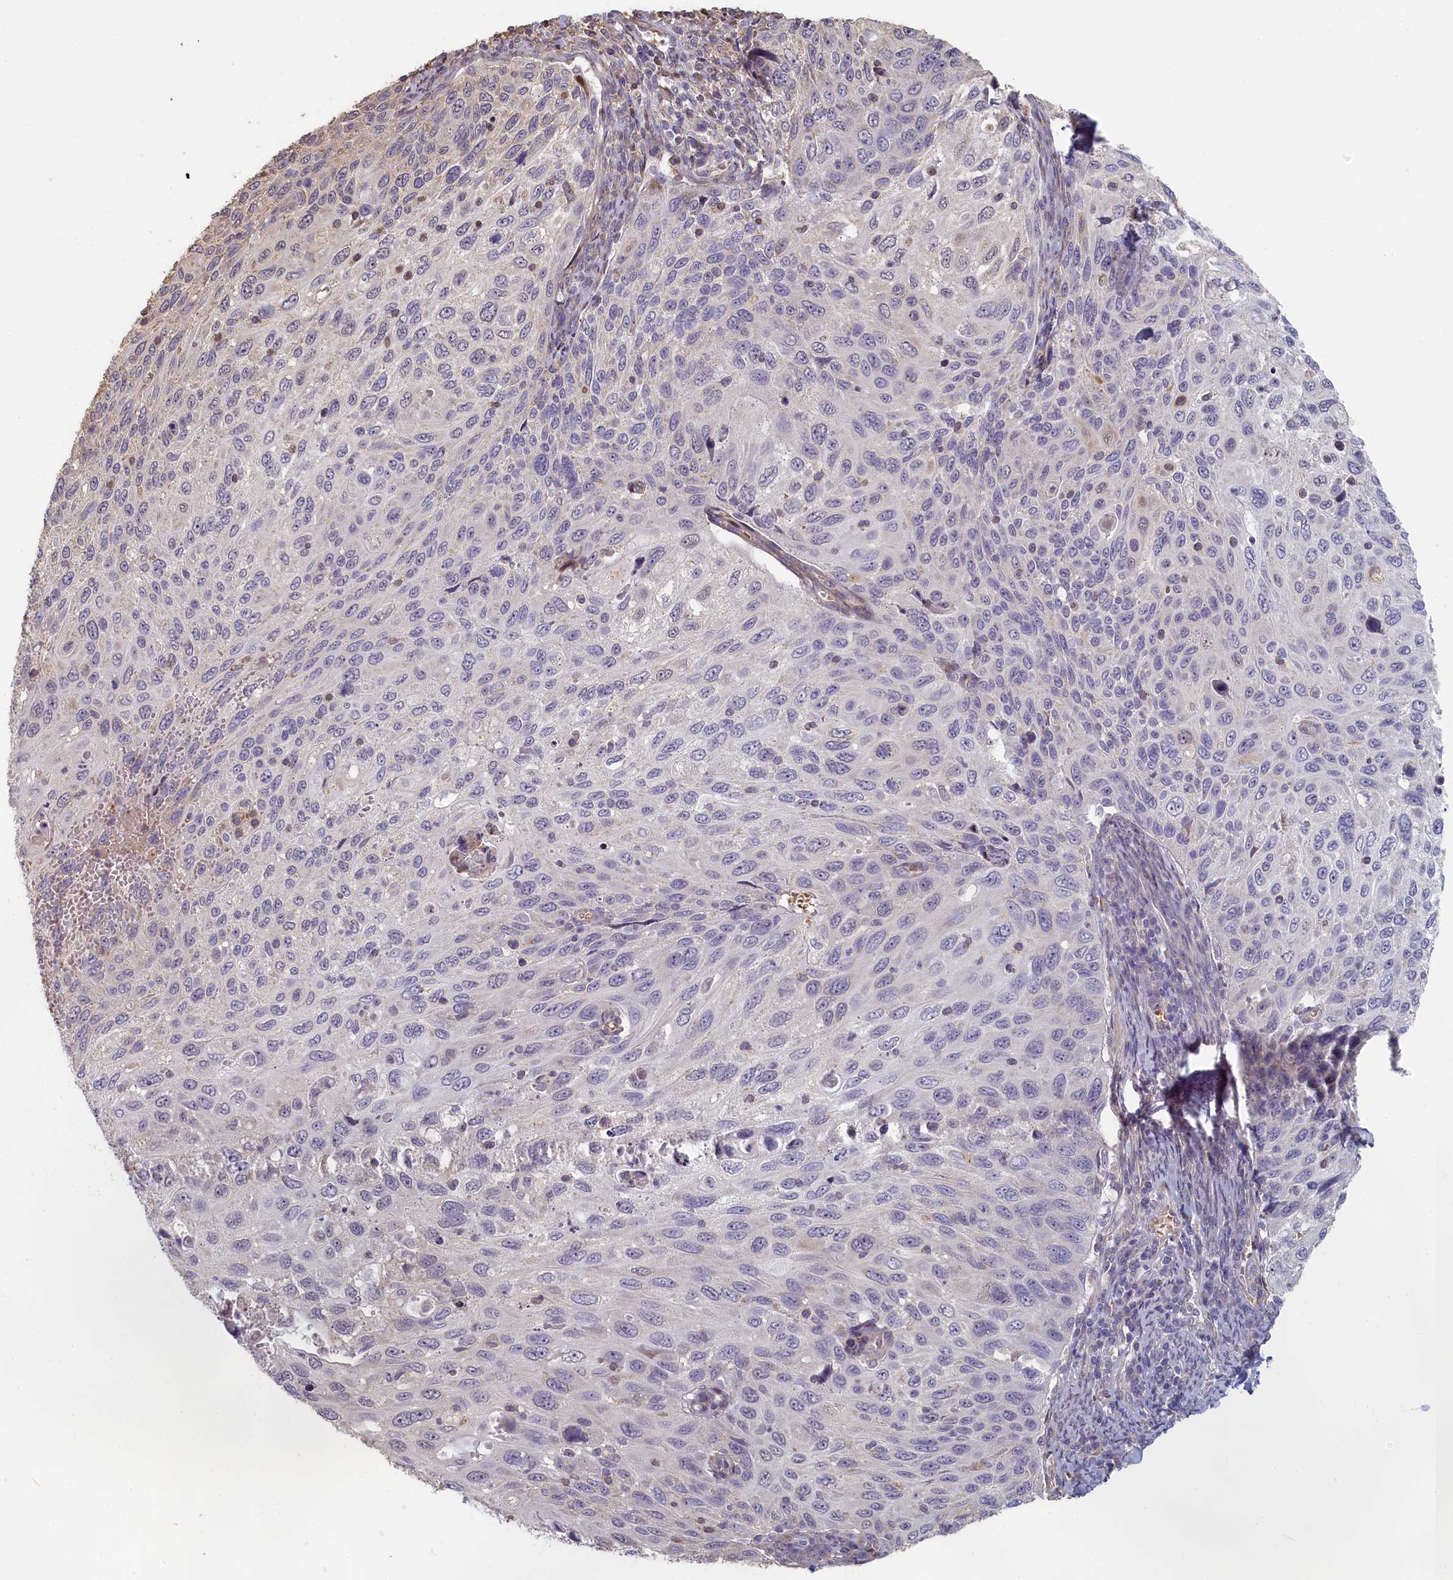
{"staining": {"intensity": "negative", "quantity": "none", "location": "none"}, "tissue": "cervical cancer", "cell_type": "Tumor cells", "image_type": "cancer", "snomed": [{"axis": "morphology", "description": "Squamous cell carcinoma, NOS"}, {"axis": "topography", "description": "Cervix"}], "caption": "The immunohistochemistry image has no significant staining in tumor cells of cervical squamous cell carcinoma tissue. Nuclei are stained in blue.", "gene": "STX16", "patient": {"sex": "female", "age": 70}}